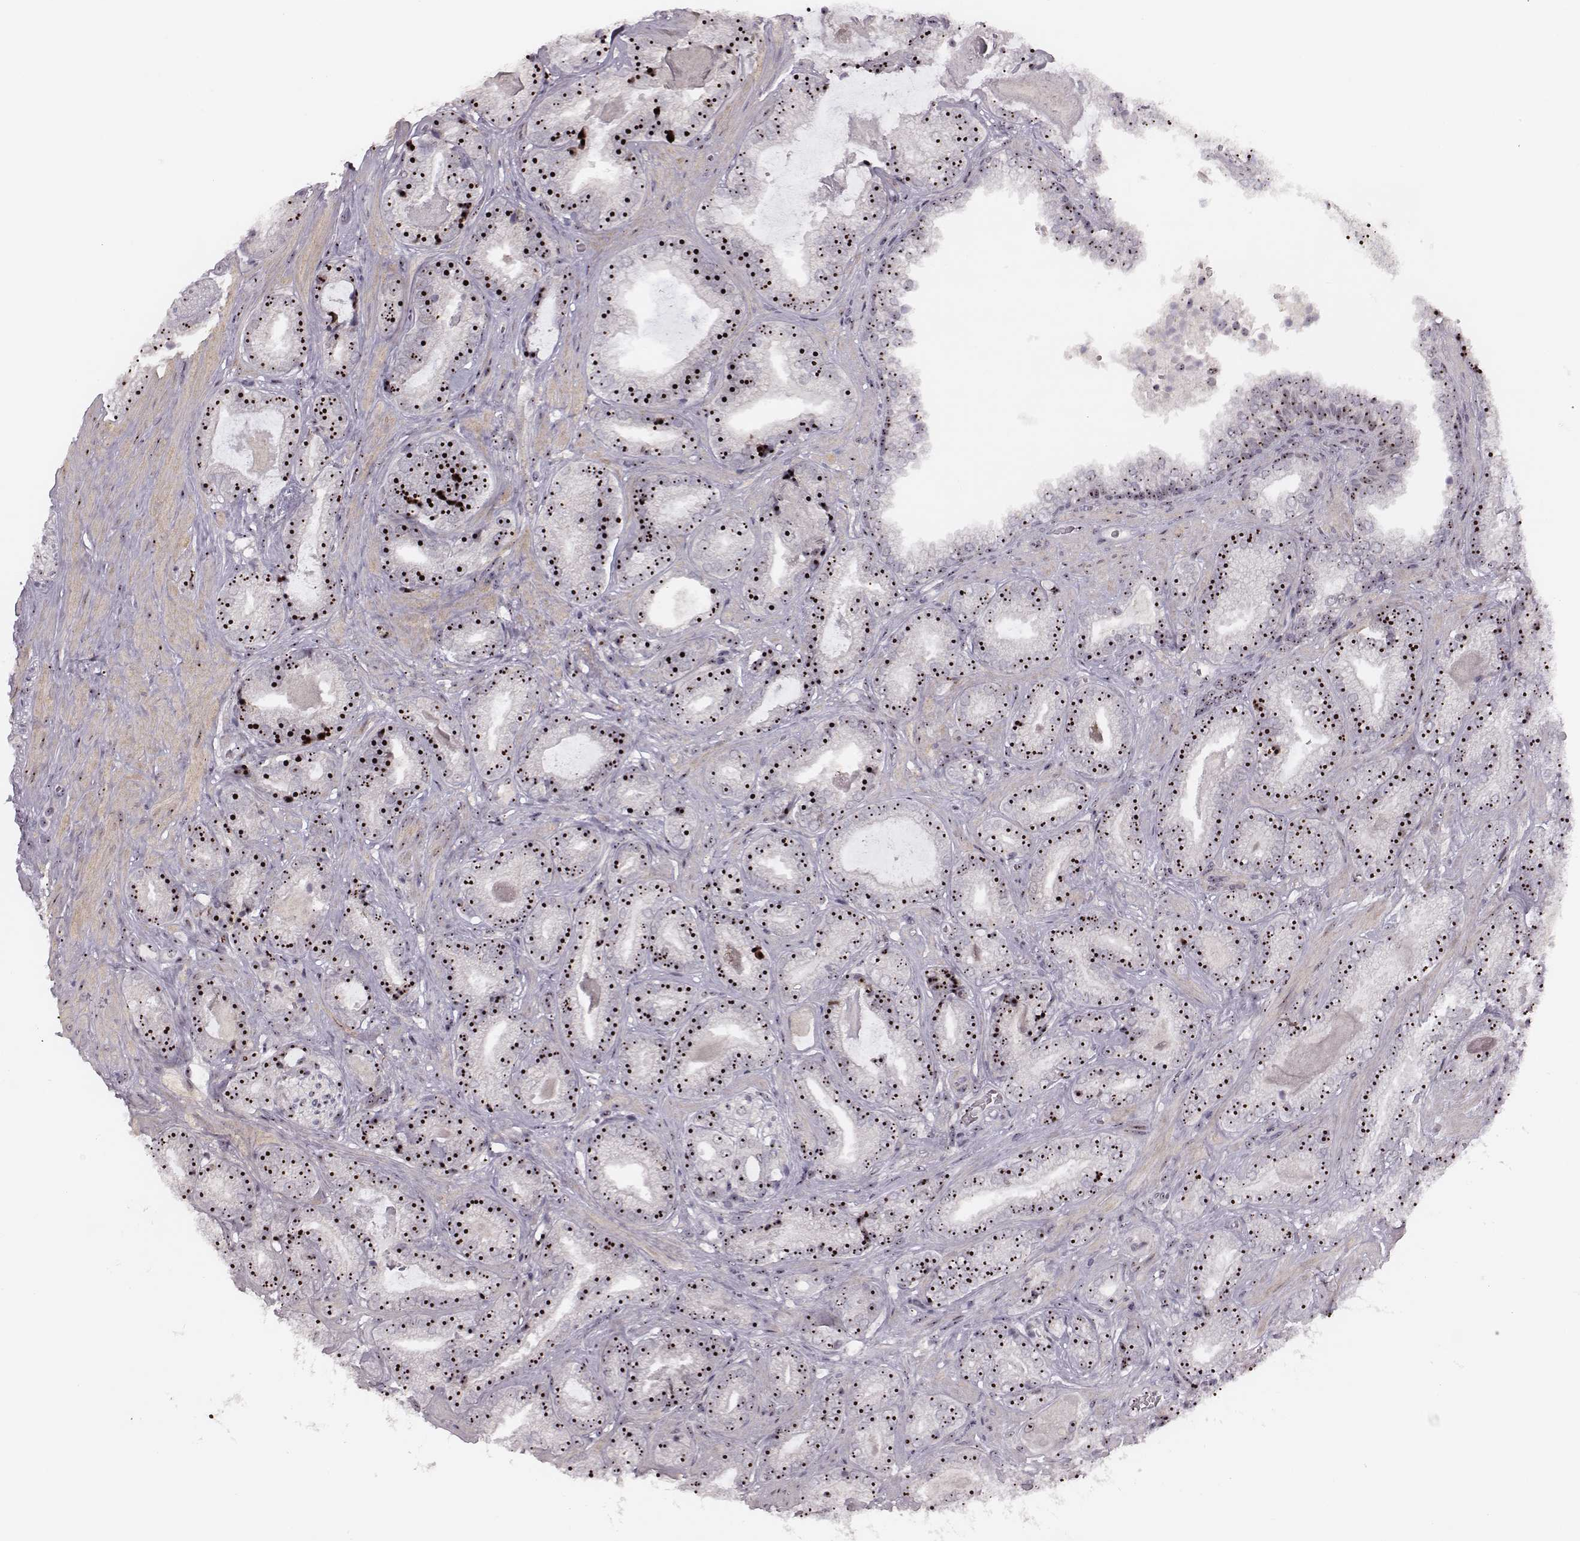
{"staining": {"intensity": "moderate", "quantity": ">75%", "location": "nuclear"}, "tissue": "prostate cancer", "cell_type": "Tumor cells", "image_type": "cancer", "snomed": [{"axis": "morphology", "description": "Adenocarcinoma, Low grade"}, {"axis": "topography", "description": "Prostate"}], "caption": "The image shows immunohistochemical staining of prostate cancer. There is moderate nuclear staining is present in about >75% of tumor cells. (DAB IHC, brown staining for protein, blue staining for nuclei).", "gene": "NOP56", "patient": {"sex": "male", "age": 61}}